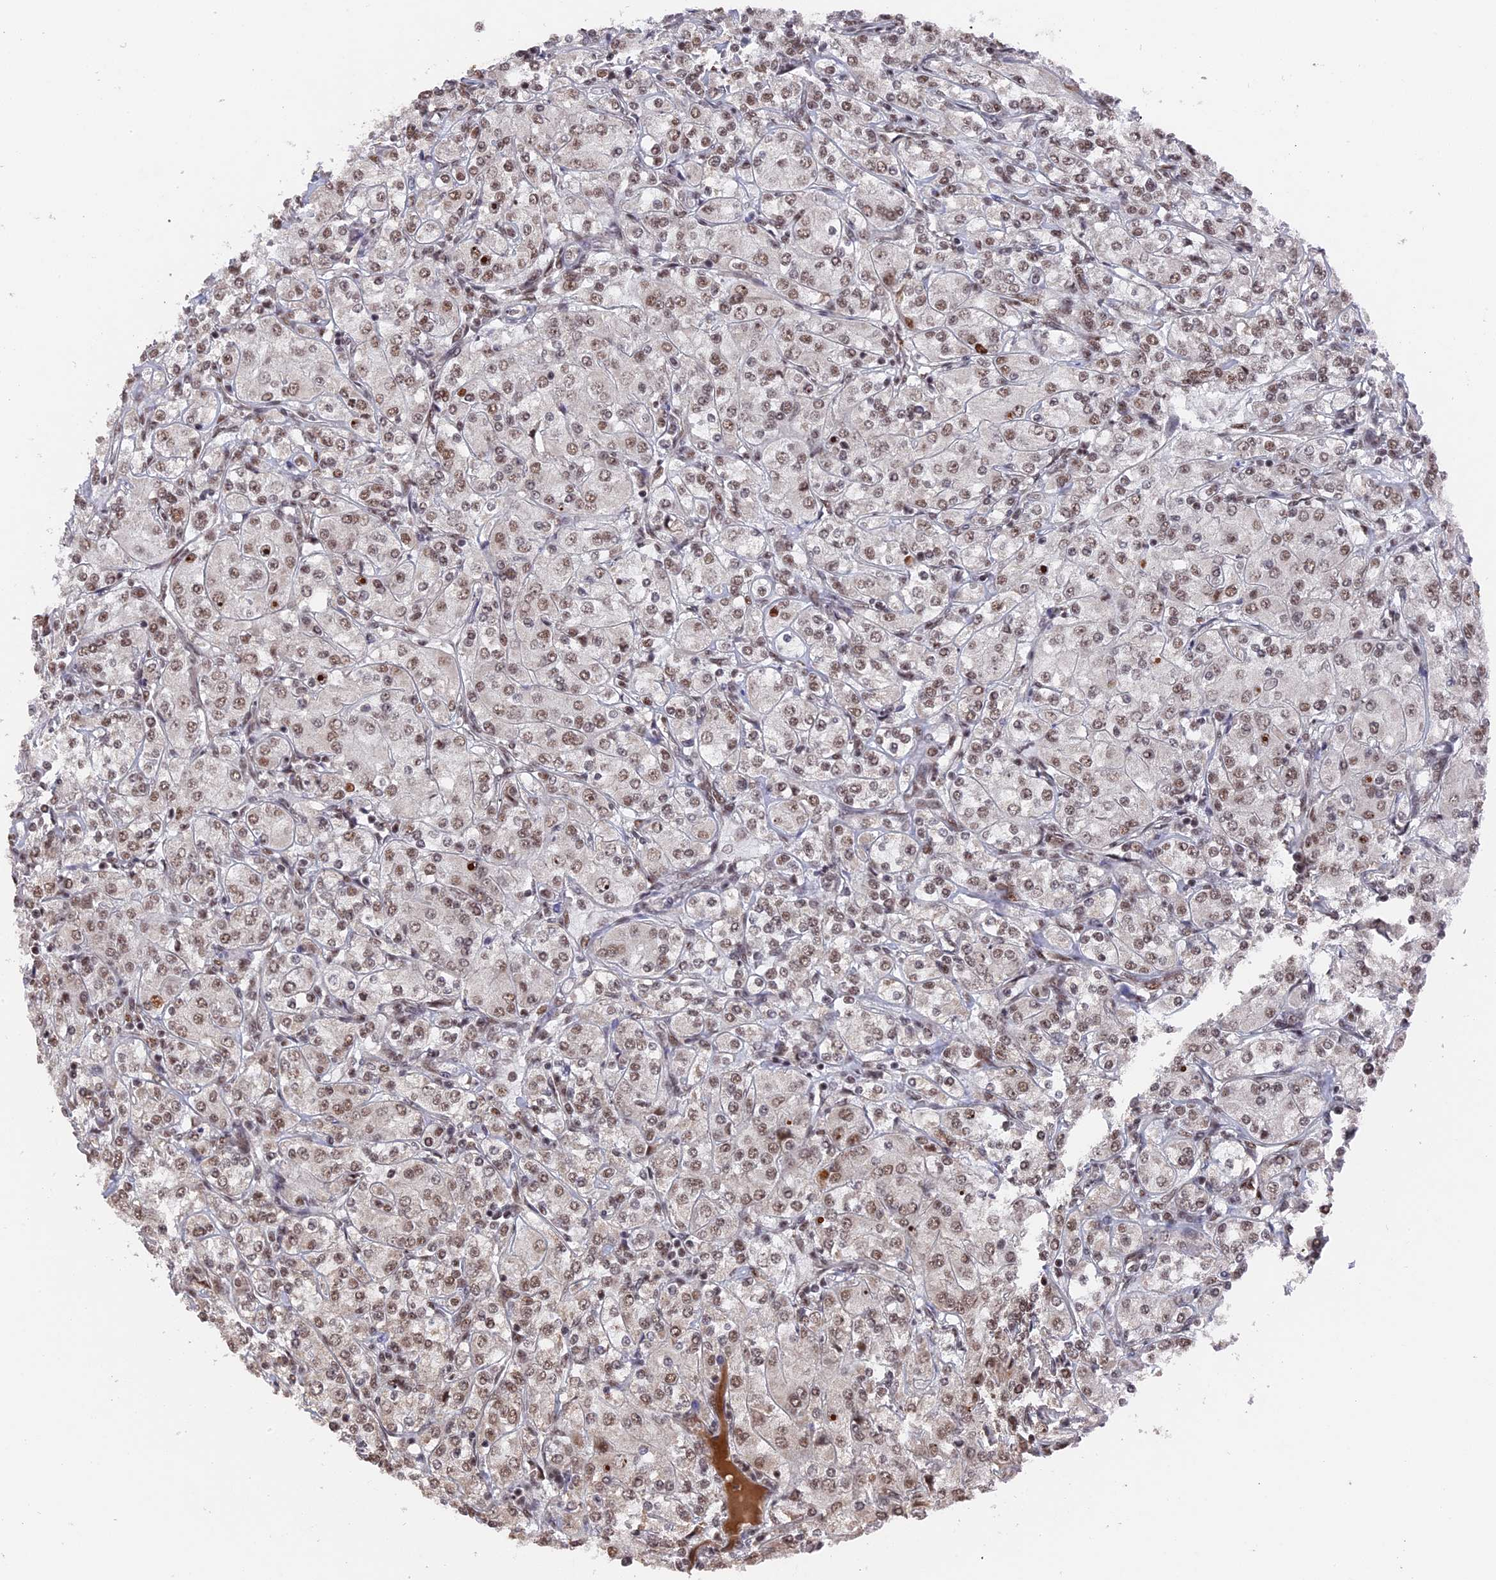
{"staining": {"intensity": "moderate", "quantity": ">75%", "location": "nuclear"}, "tissue": "renal cancer", "cell_type": "Tumor cells", "image_type": "cancer", "snomed": [{"axis": "morphology", "description": "Adenocarcinoma, NOS"}, {"axis": "topography", "description": "Kidney"}], "caption": "Tumor cells demonstrate medium levels of moderate nuclear staining in about >75% of cells in renal adenocarcinoma. The protein is shown in brown color, while the nuclei are stained blue.", "gene": "SF3A2", "patient": {"sex": "male", "age": 77}}